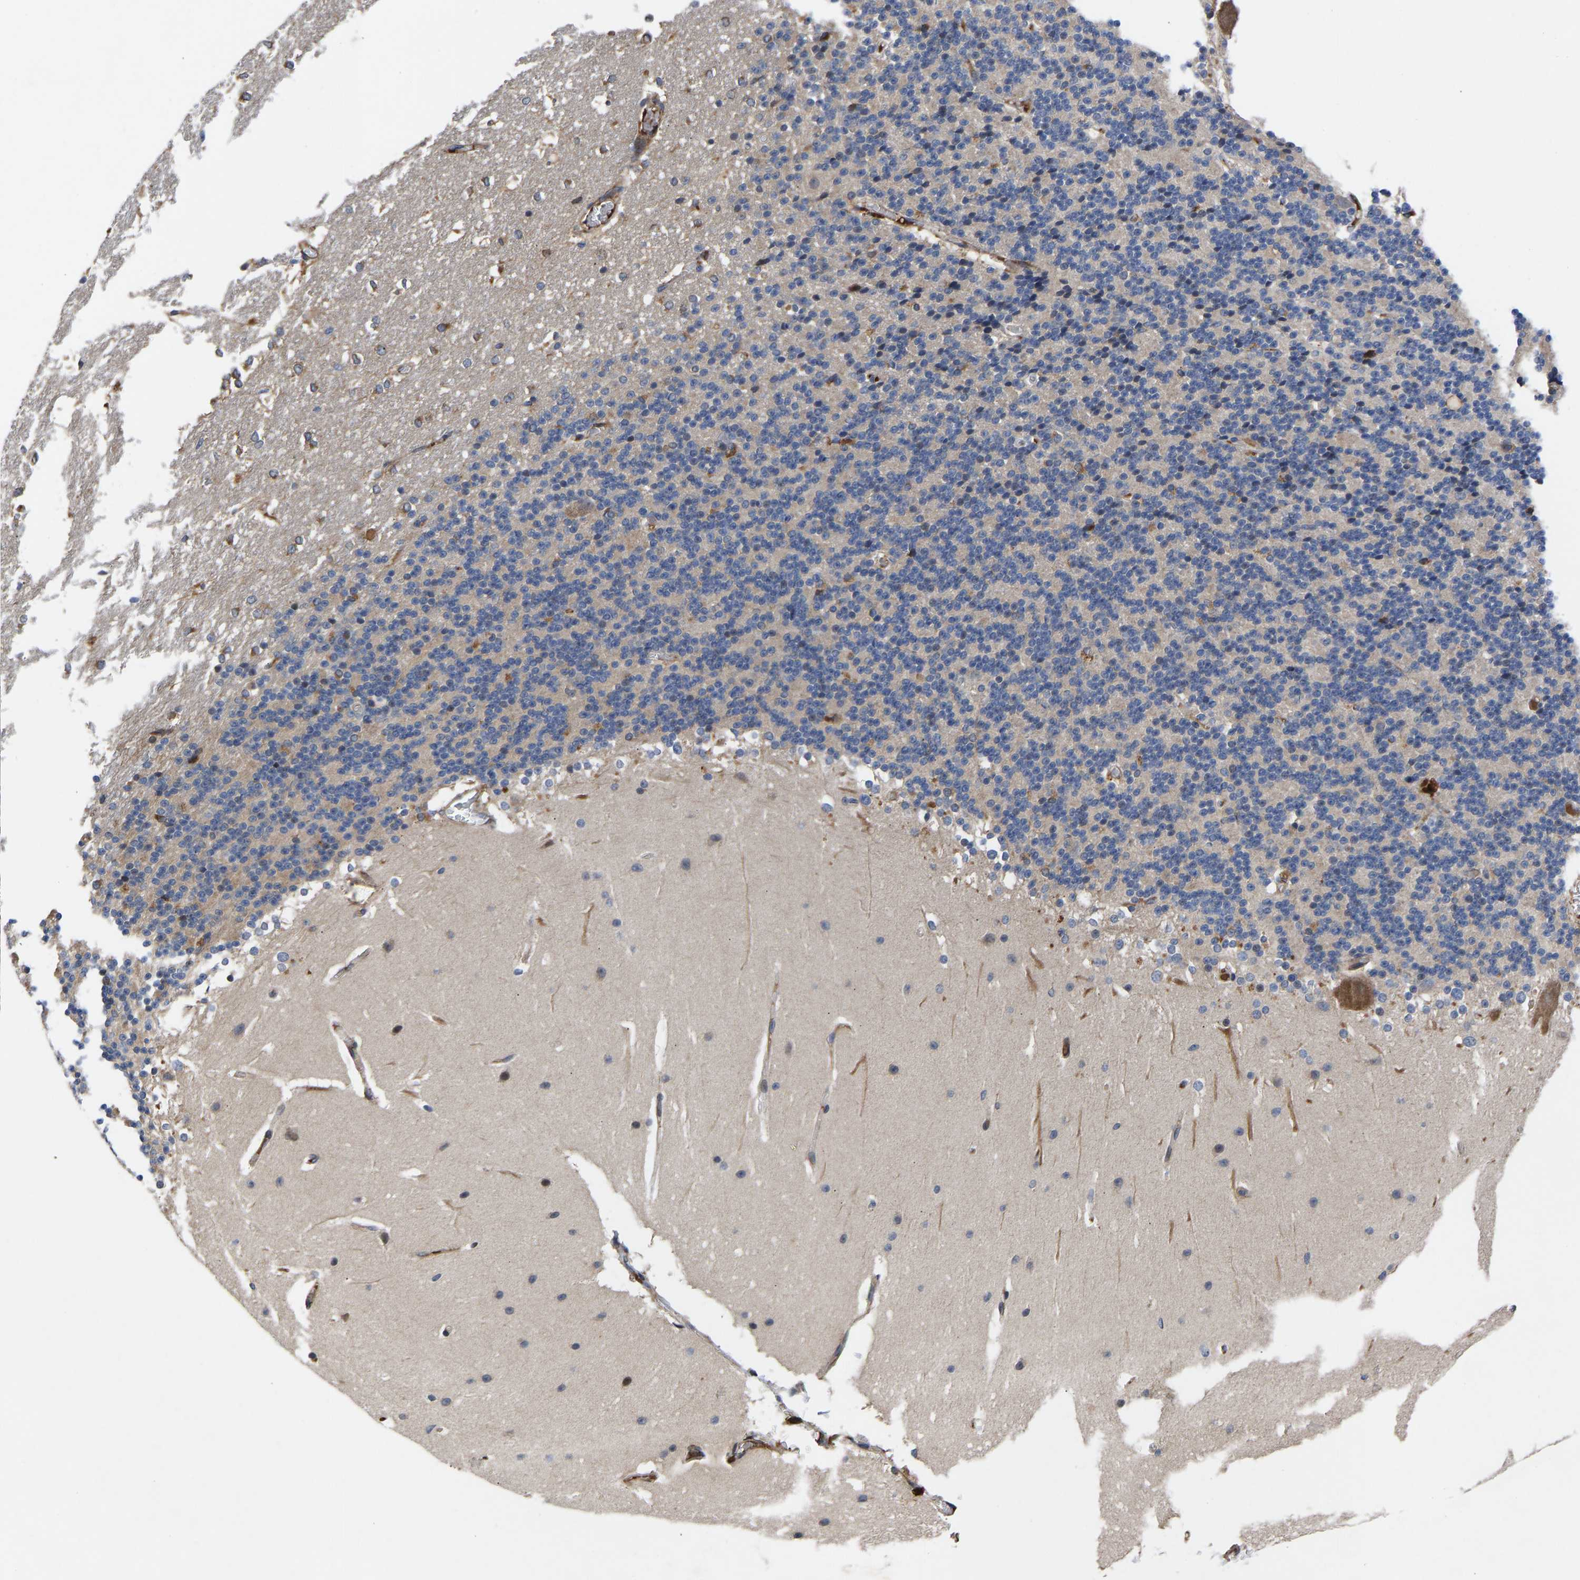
{"staining": {"intensity": "weak", "quantity": "<25%", "location": "cytoplasmic/membranous"}, "tissue": "cerebellum", "cell_type": "Cells in granular layer", "image_type": "normal", "snomed": [{"axis": "morphology", "description": "Normal tissue, NOS"}, {"axis": "topography", "description": "Cerebellum"}], "caption": "Image shows no significant protein staining in cells in granular layer of unremarkable cerebellum. (Brightfield microscopy of DAB IHC at high magnification).", "gene": "FRRS1", "patient": {"sex": "female", "age": 19}}